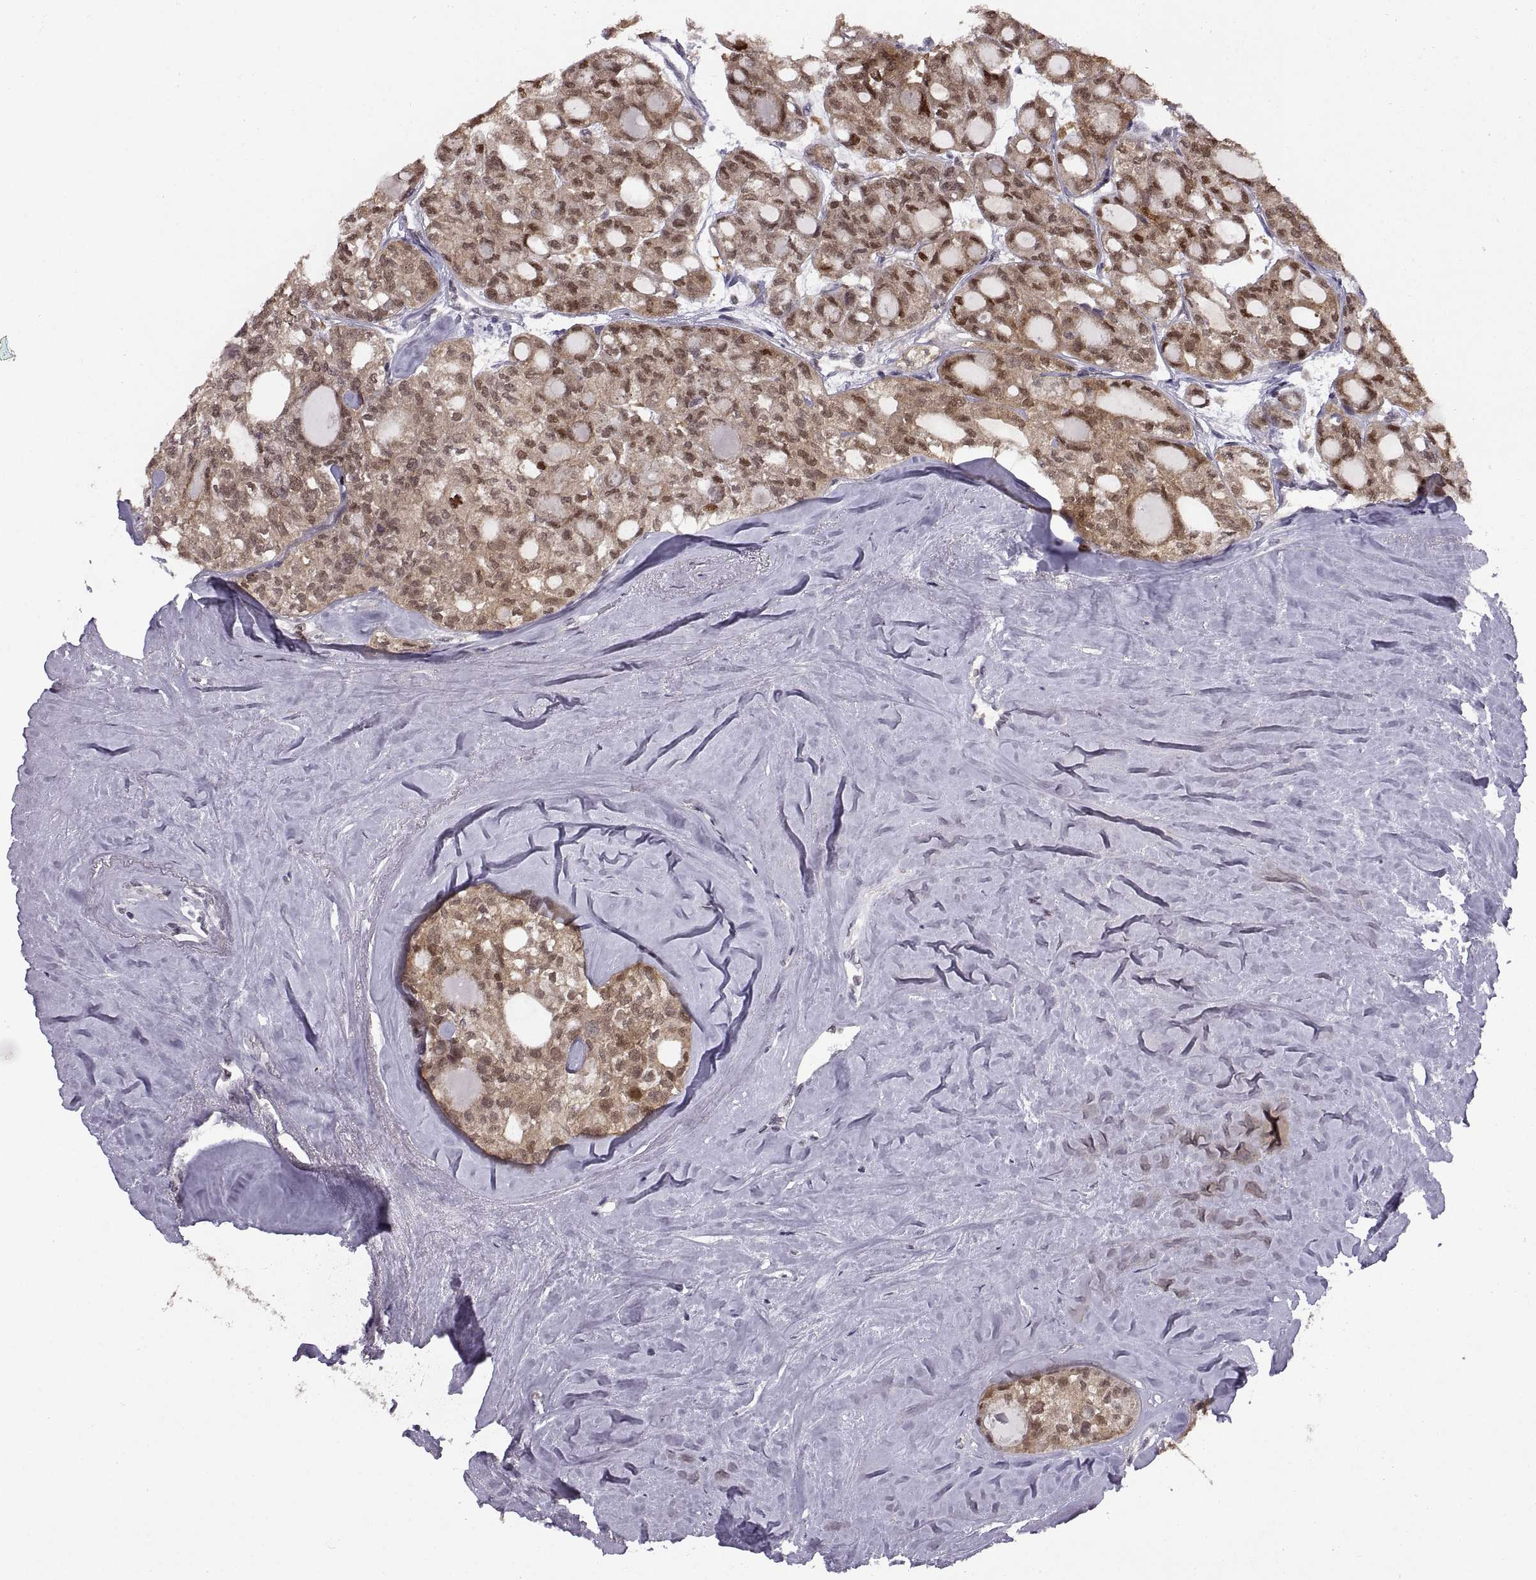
{"staining": {"intensity": "moderate", "quantity": "<25%", "location": "nuclear"}, "tissue": "thyroid cancer", "cell_type": "Tumor cells", "image_type": "cancer", "snomed": [{"axis": "morphology", "description": "Follicular adenoma carcinoma, NOS"}, {"axis": "topography", "description": "Thyroid gland"}], "caption": "High-magnification brightfield microscopy of thyroid cancer (follicular adenoma carcinoma) stained with DAB (3,3'-diaminobenzidine) (brown) and counterstained with hematoxylin (blue). tumor cells exhibit moderate nuclear expression is present in about<25% of cells.", "gene": "CHFR", "patient": {"sex": "male", "age": 75}}